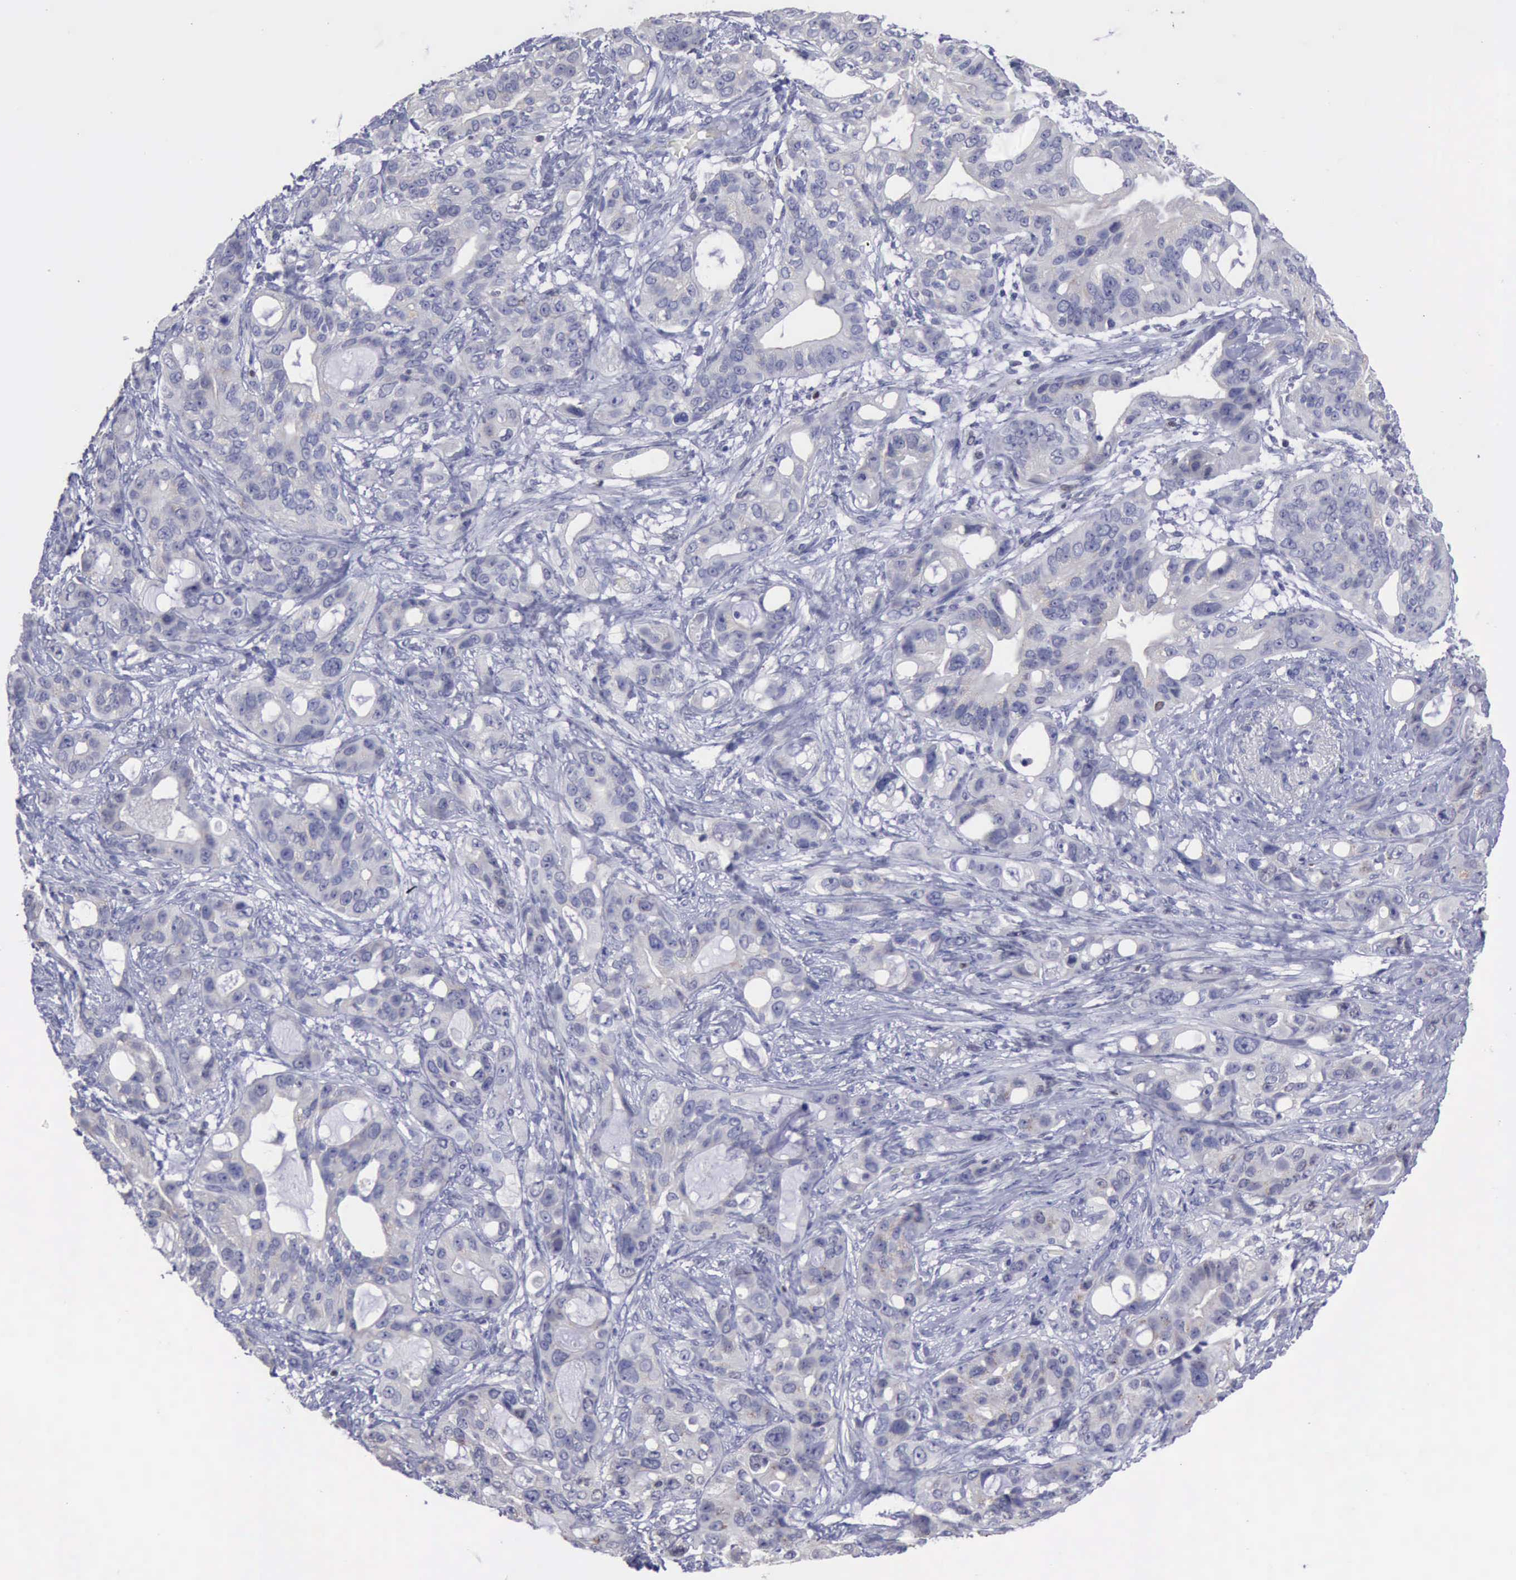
{"staining": {"intensity": "negative", "quantity": "none", "location": "none"}, "tissue": "stomach cancer", "cell_type": "Tumor cells", "image_type": "cancer", "snomed": [{"axis": "morphology", "description": "Adenocarcinoma, NOS"}, {"axis": "topography", "description": "Stomach, upper"}], "caption": "Tumor cells are negative for protein expression in human stomach cancer (adenocarcinoma). The staining is performed using DAB (3,3'-diaminobenzidine) brown chromogen with nuclei counter-stained in using hematoxylin.", "gene": "SATB2", "patient": {"sex": "male", "age": 47}}